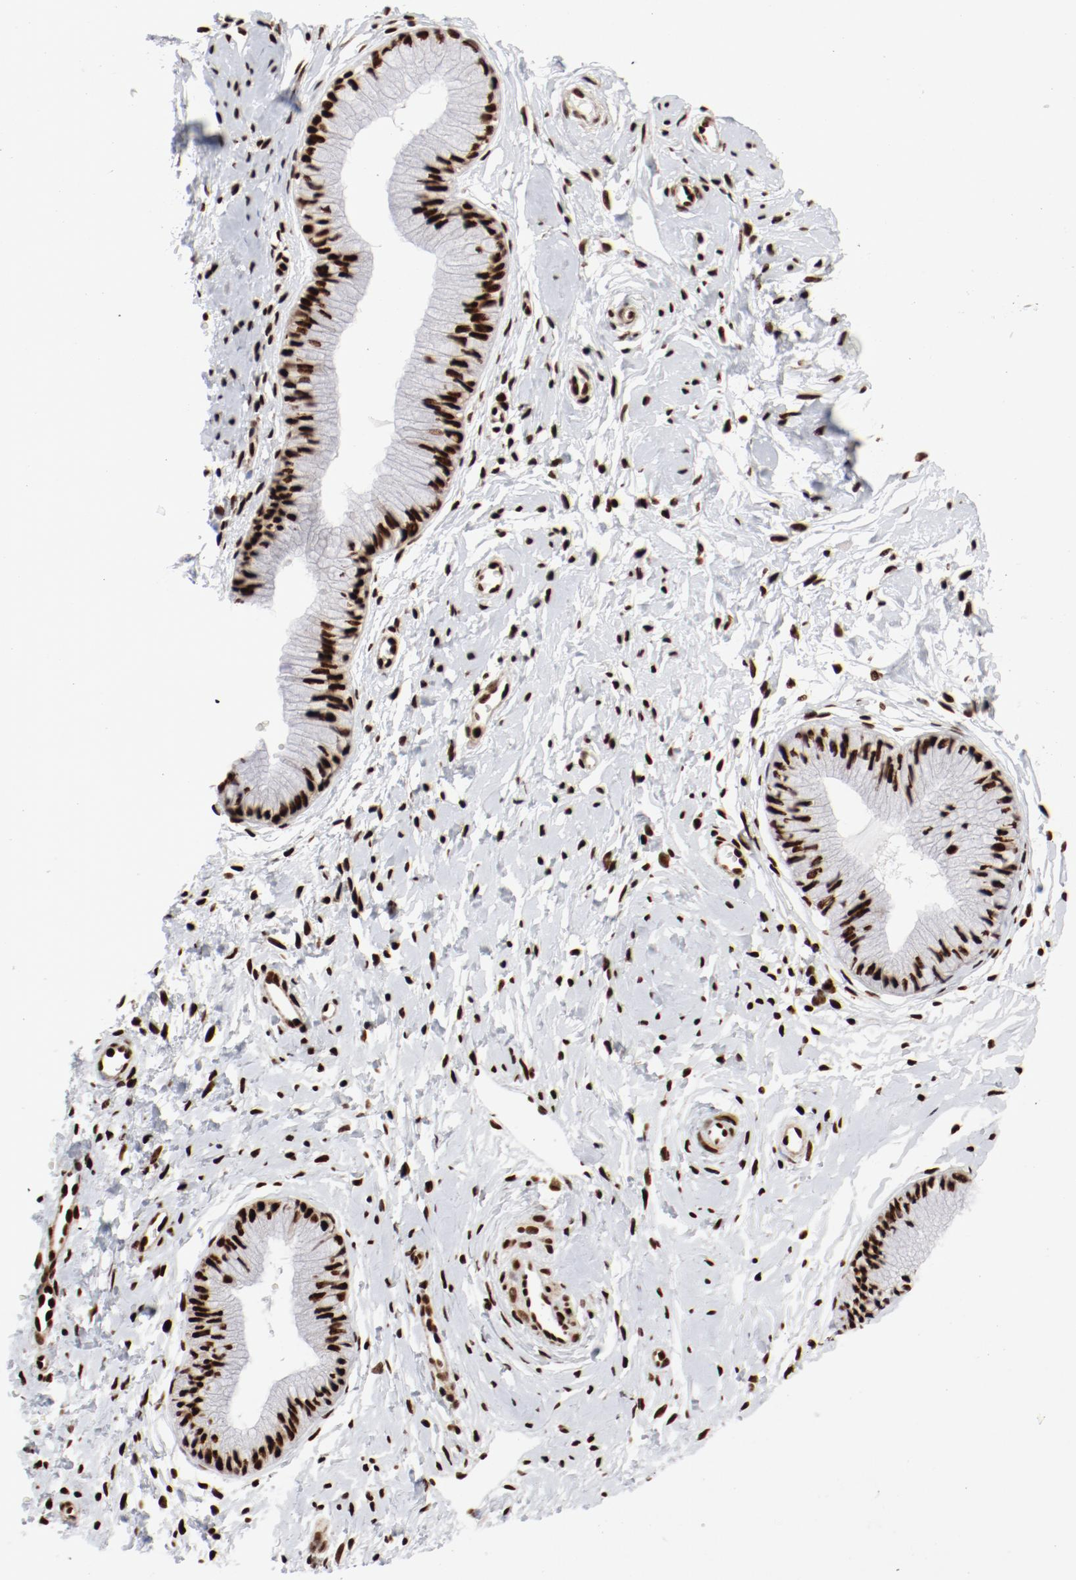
{"staining": {"intensity": "strong", "quantity": ">75%", "location": "nuclear"}, "tissue": "cervix", "cell_type": "Glandular cells", "image_type": "normal", "snomed": [{"axis": "morphology", "description": "Normal tissue, NOS"}, {"axis": "topography", "description": "Cervix"}], "caption": "IHC photomicrograph of benign human cervix stained for a protein (brown), which demonstrates high levels of strong nuclear expression in about >75% of glandular cells.", "gene": "NFYB", "patient": {"sex": "female", "age": 46}}